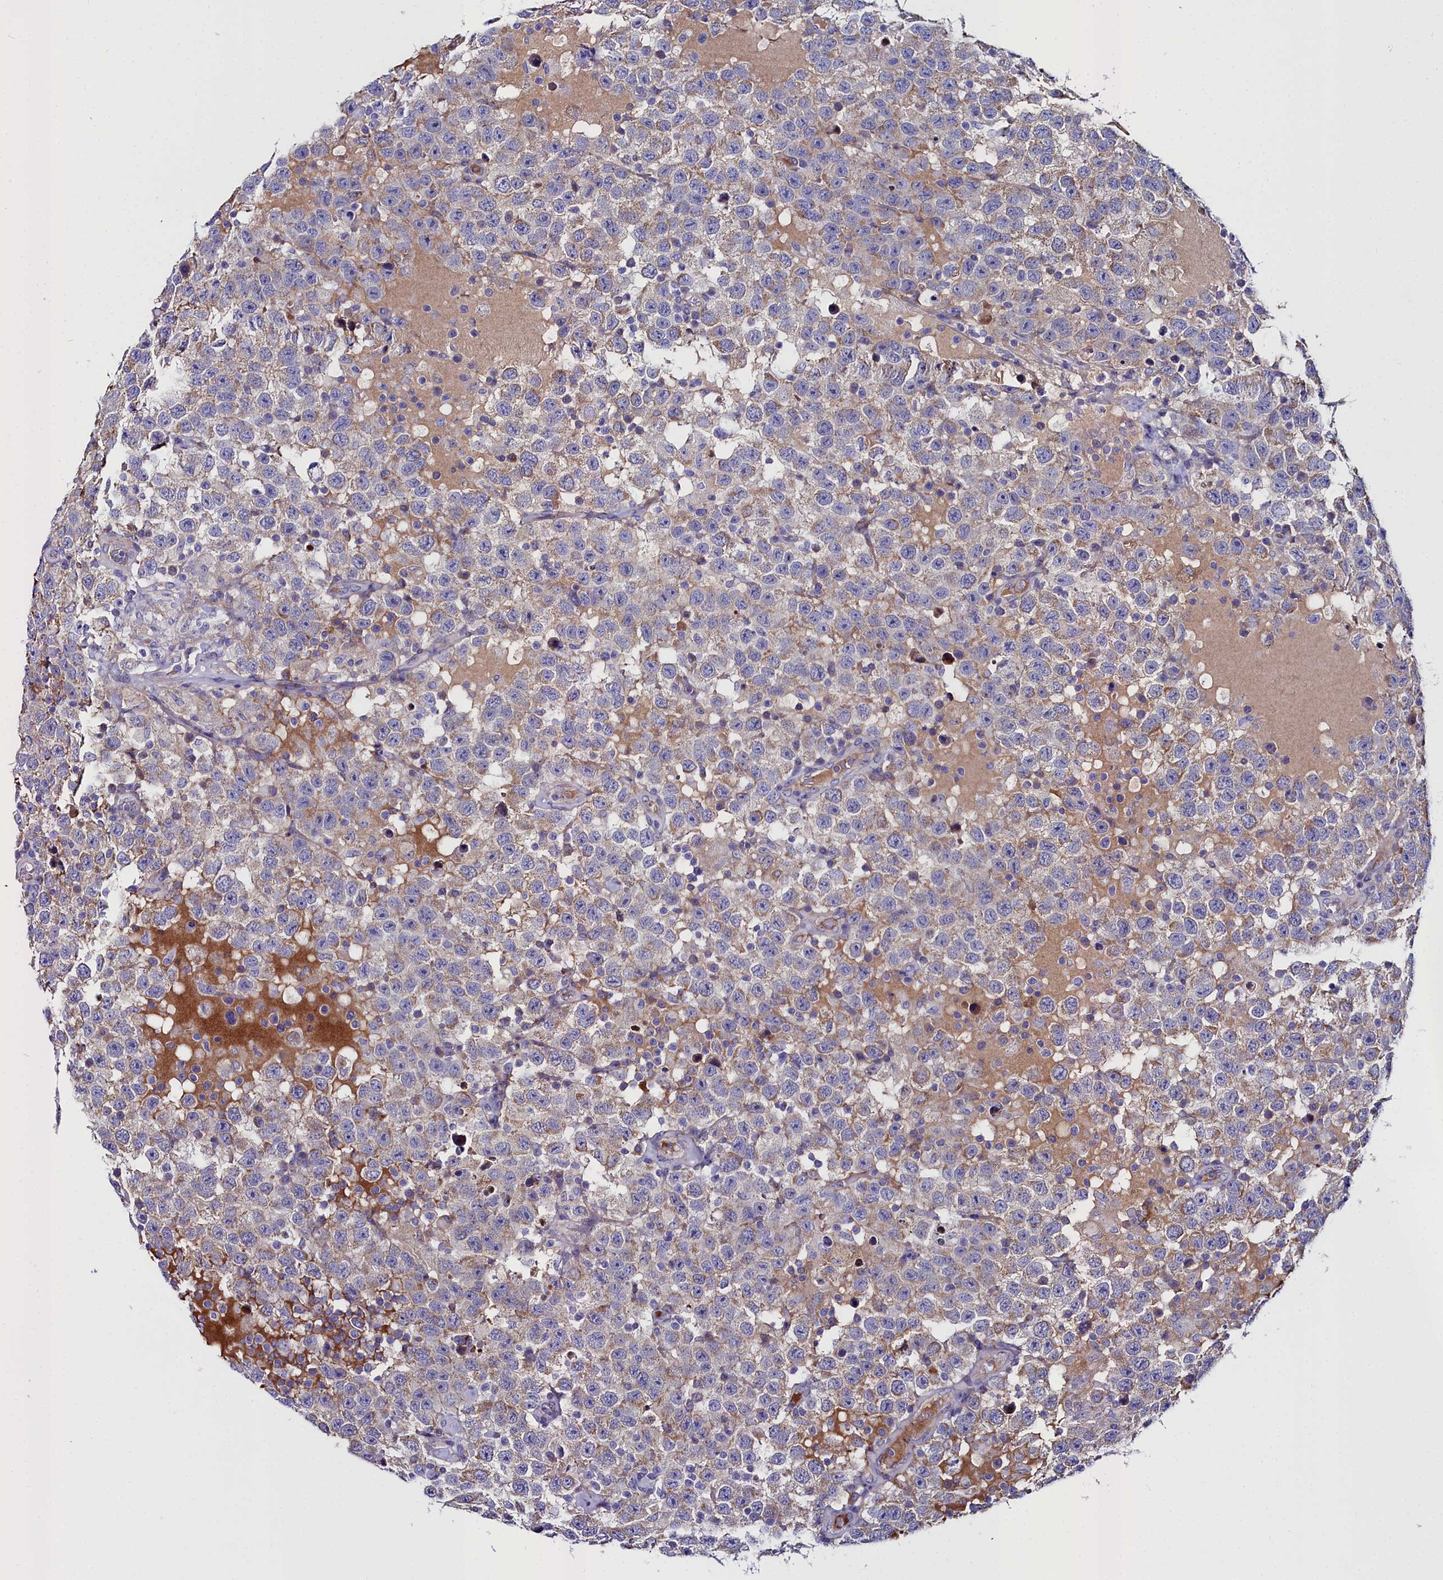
{"staining": {"intensity": "weak", "quantity": "25%-75%", "location": "cytoplasmic/membranous"}, "tissue": "testis cancer", "cell_type": "Tumor cells", "image_type": "cancer", "snomed": [{"axis": "morphology", "description": "Seminoma, NOS"}, {"axis": "topography", "description": "Testis"}], "caption": "Brown immunohistochemical staining in human testis cancer (seminoma) displays weak cytoplasmic/membranous staining in about 25%-75% of tumor cells.", "gene": "SLC49A3", "patient": {"sex": "male", "age": 41}}